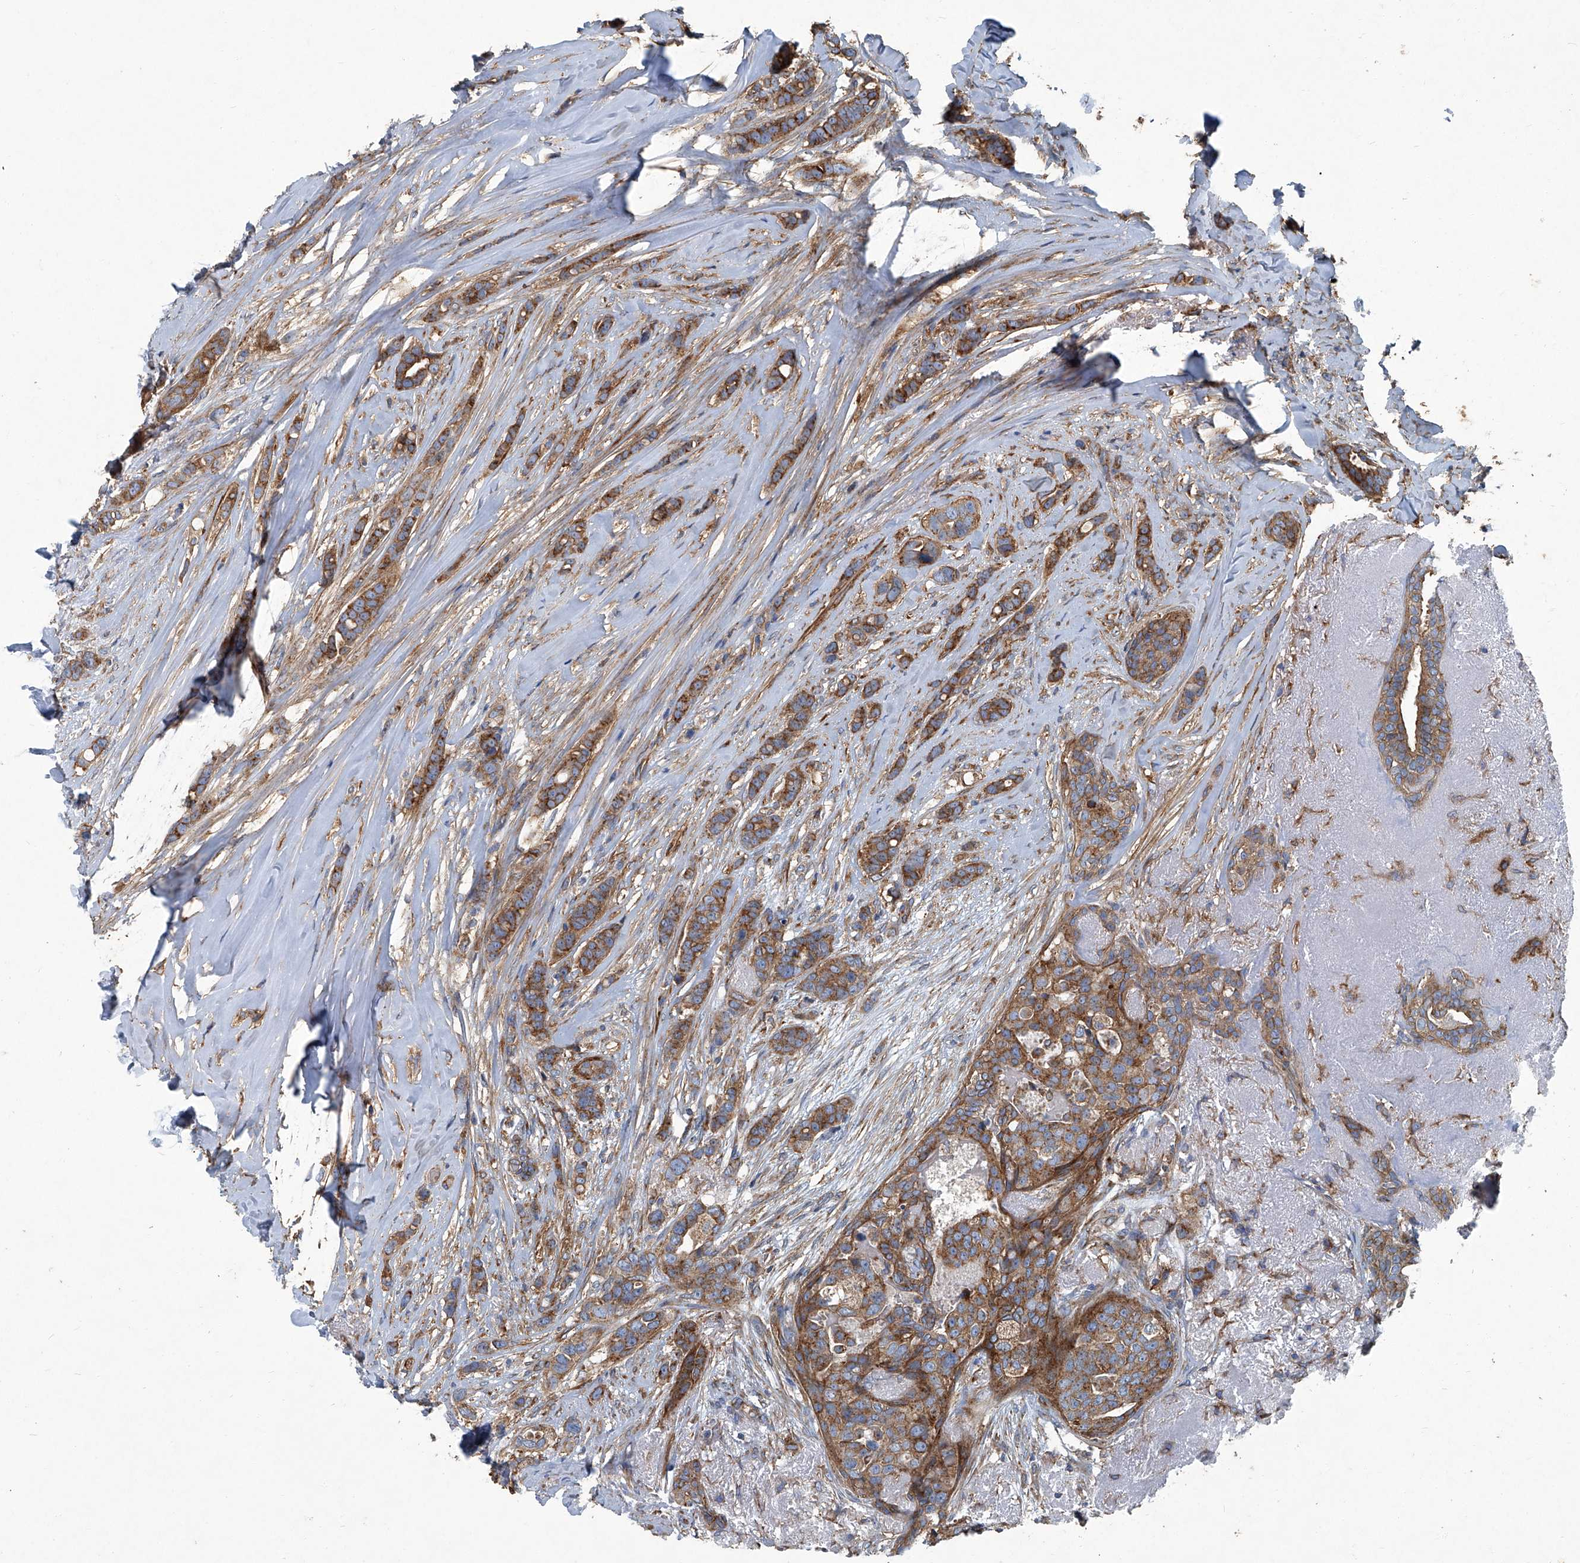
{"staining": {"intensity": "moderate", "quantity": ">75%", "location": "cytoplasmic/membranous"}, "tissue": "breast cancer", "cell_type": "Tumor cells", "image_type": "cancer", "snomed": [{"axis": "morphology", "description": "Lobular carcinoma"}, {"axis": "topography", "description": "Breast"}], "caption": "Lobular carcinoma (breast) stained with a brown dye demonstrates moderate cytoplasmic/membranous positive staining in approximately >75% of tumor cells.", "gene": "PIGH", "patient": {"sex": "female", "age": 51}}